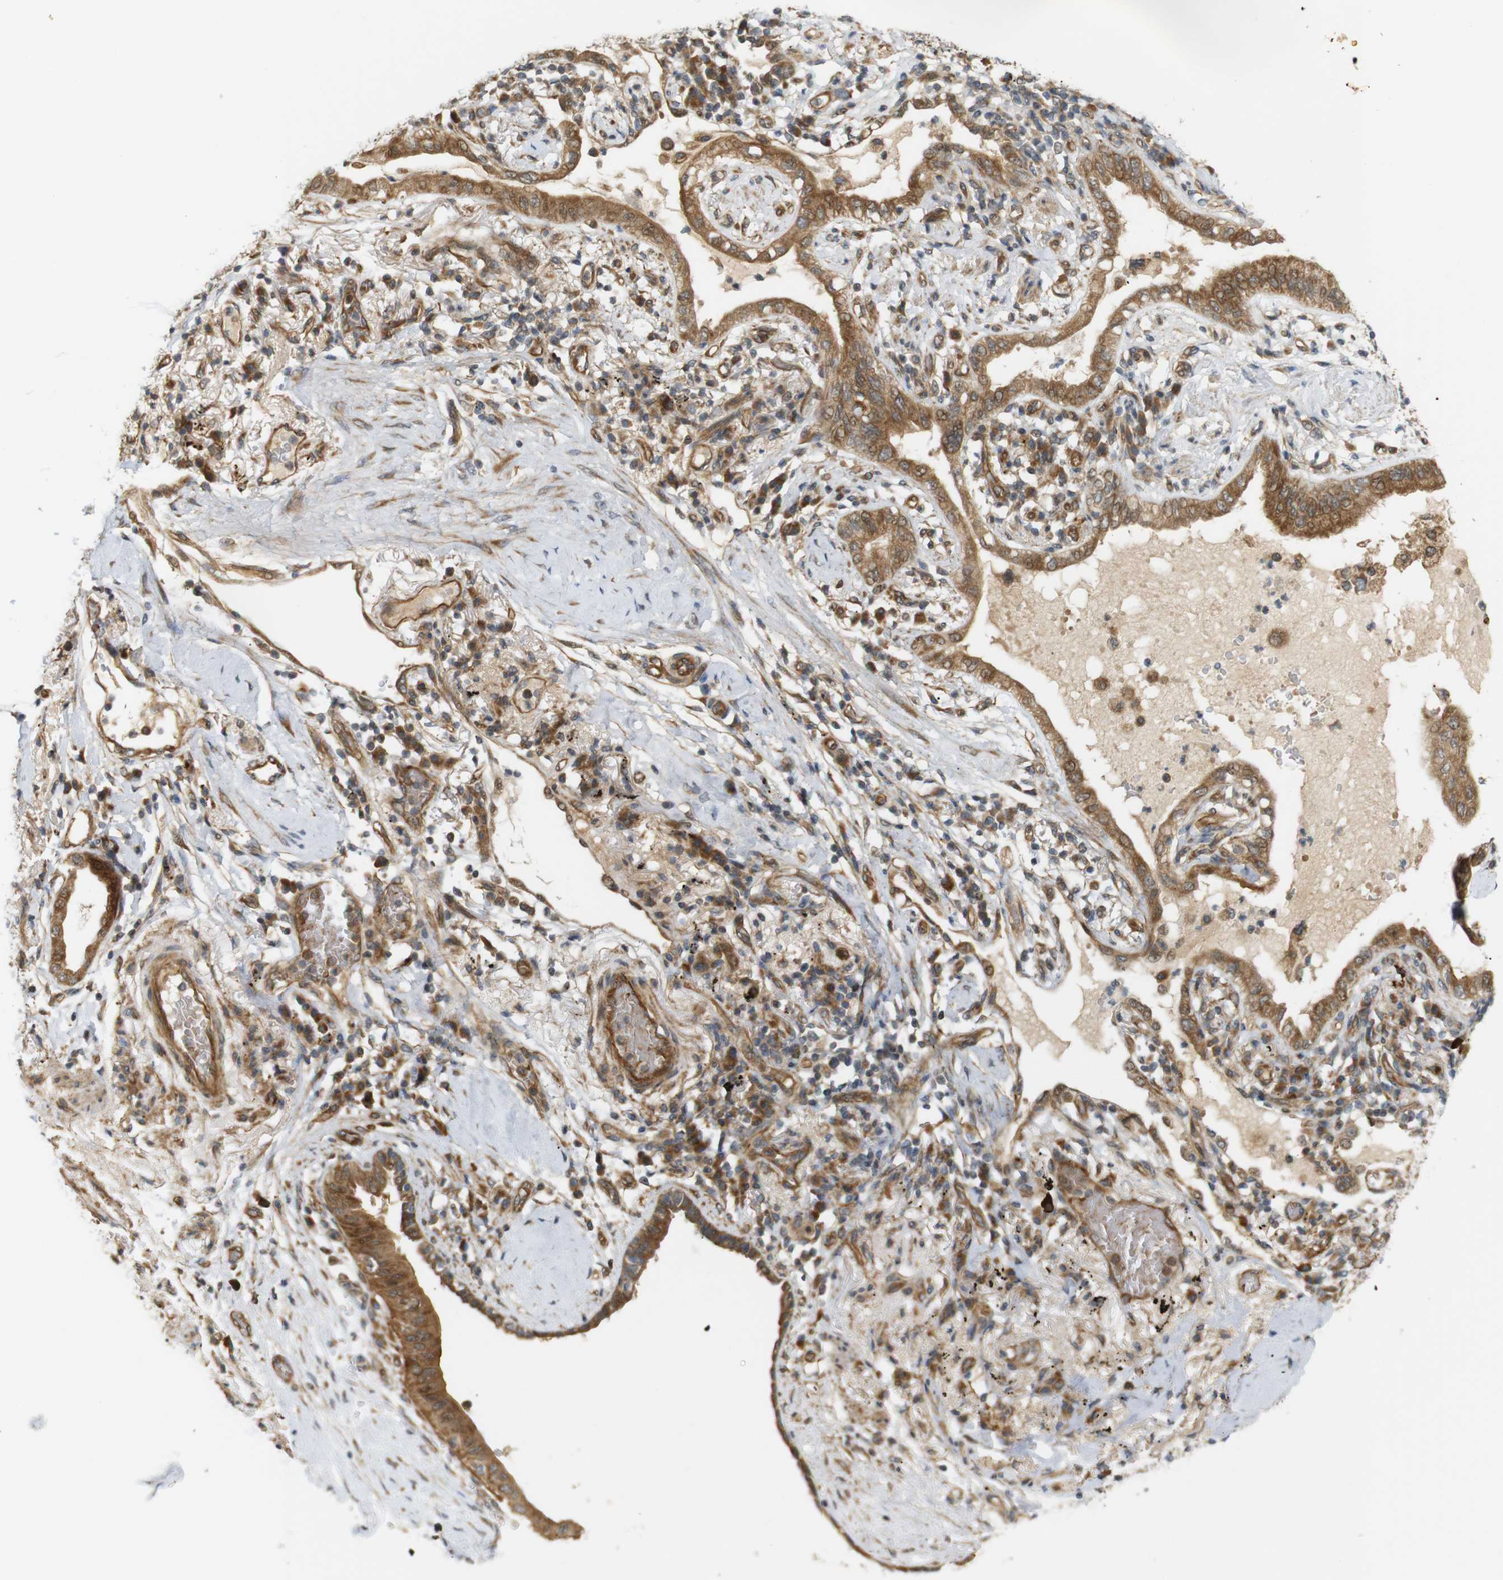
{"staining": {"intensity": "moderate", "quantity": ">75%", "location": "cytoplasmic/membranous"}, "tissue": "lung cancer", "cell_type": "Tumor cells", "image_type": "cancer", "snomed": [{"axis": "morphology", "description": "Adenocarcinoma, NOS"}, {"axis": "topography", "description": "Lung"}], "caption": "Moderate cytoplasmic/membranous positivity is appreciated in about >75% of tumor cells in adenocarcinoma (lung).", "gene": "RPTOR", "patient": {"sex": "female", "age": 70}}